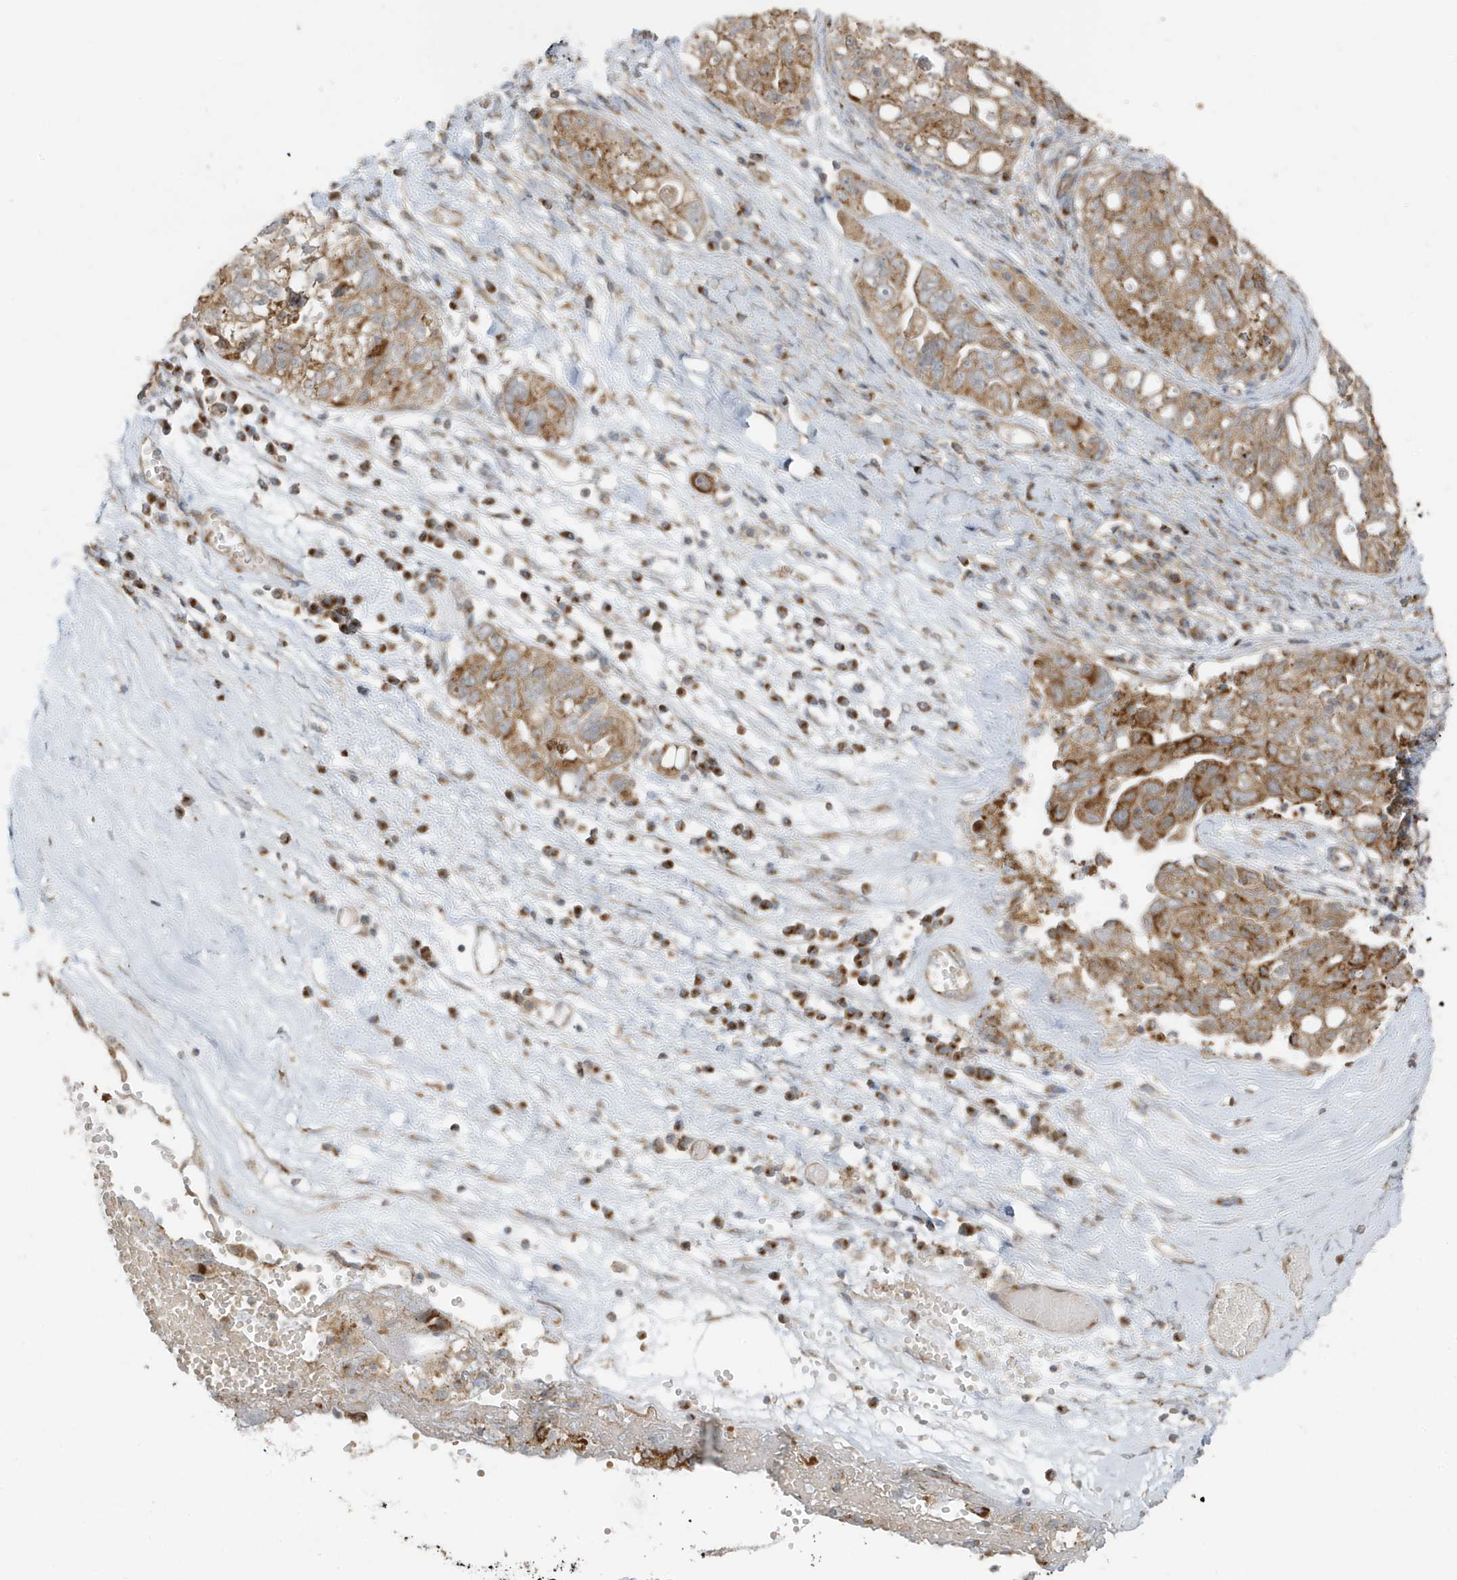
{"staining": {"intensity": "moderate", "quantity": ">75%", "location": "cytoplasmic/membranous"}, "tissue": "ovarian cancer", "cell_type": "Tumor cells", "image_type": "cancer", "snomed": [{"axis": "morphology", "description": "Carcinoma, NOS"}, {"axis": "morphology", "description": "Cystadenocarcinoma, serous, NOS"}, {"axis": "topography", "description": "Ovary"}], "caption": "Immunohistochemical staining of carcinoma (ovarian) demonstrates medium levels of moderate cytoplasmic/membranous positivity in approximately >75% of tumor cells. The staining is performed using DAB (3,3'-diaminobenzidine) brown chromogen to label protein expression. The nuclei are counter-stained blue using hematoxylin.", "gene": "GOLGA4", "patient": {"sex": "female", "age": 69}}